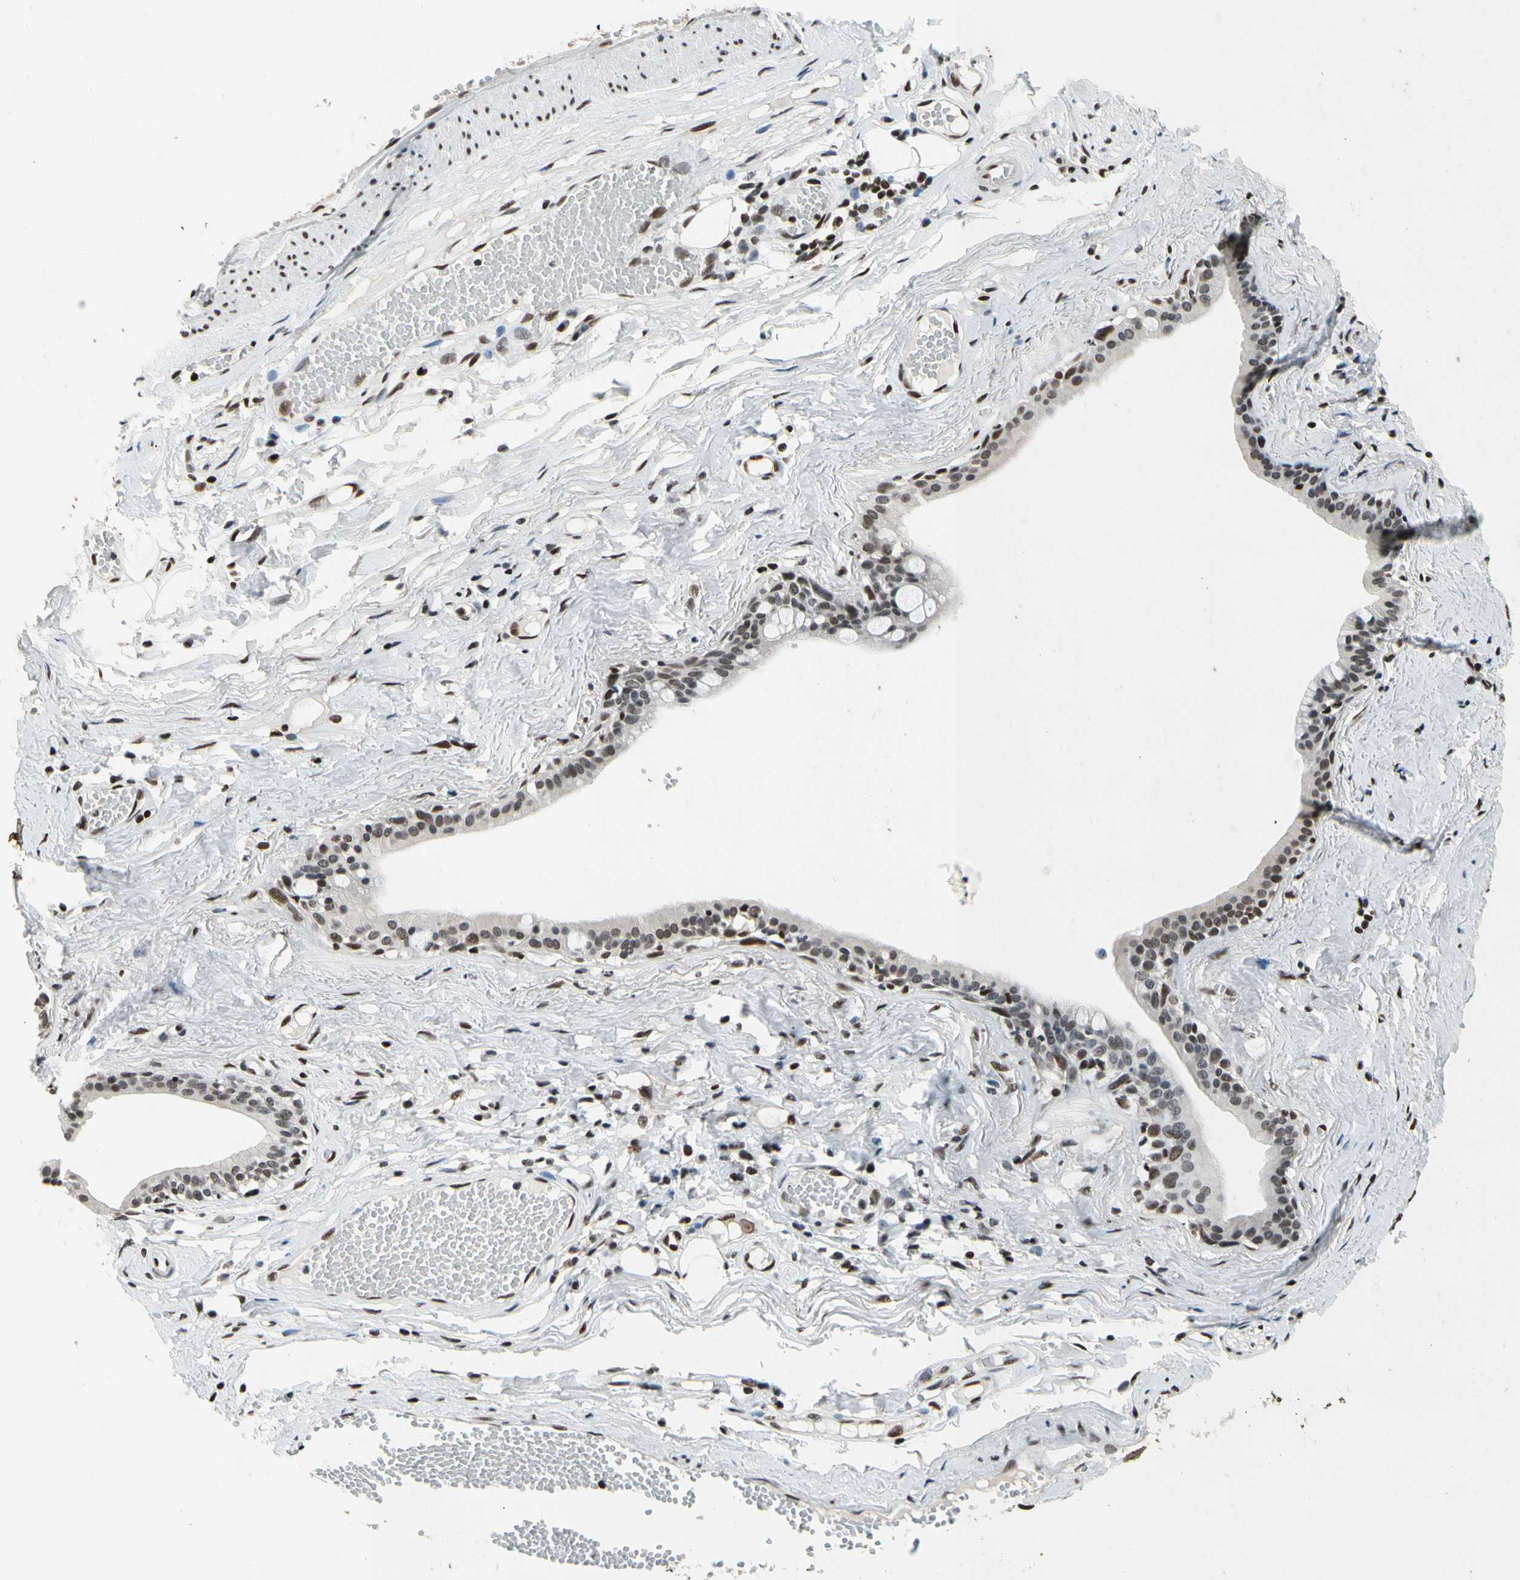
{"staining": {"intensity": "moderate", "quantity": "25%-75%", "location": "nuclear"}, "tissue": "adipose tissue", "cell_type": "Adipocytes", "image_type": "normal", "snomed": [{"axis": "morphology", "description": "Normal tissue, NOS"}, {"axis": "morphology", "description": "Inflammation, NOS"}, {"axis": "topography", "description": "Vascular tissue"}, {"axis": "topography", "description": "Salivary gland"}], "caption": "This is an image of immunohistochemistry (IHC) staining of unremarkable adipose tissue, which shows moderate expression in the nuclear of adipocytes.", "gene": "RECQL", "patient": {"sex": "female", "age": 75}}